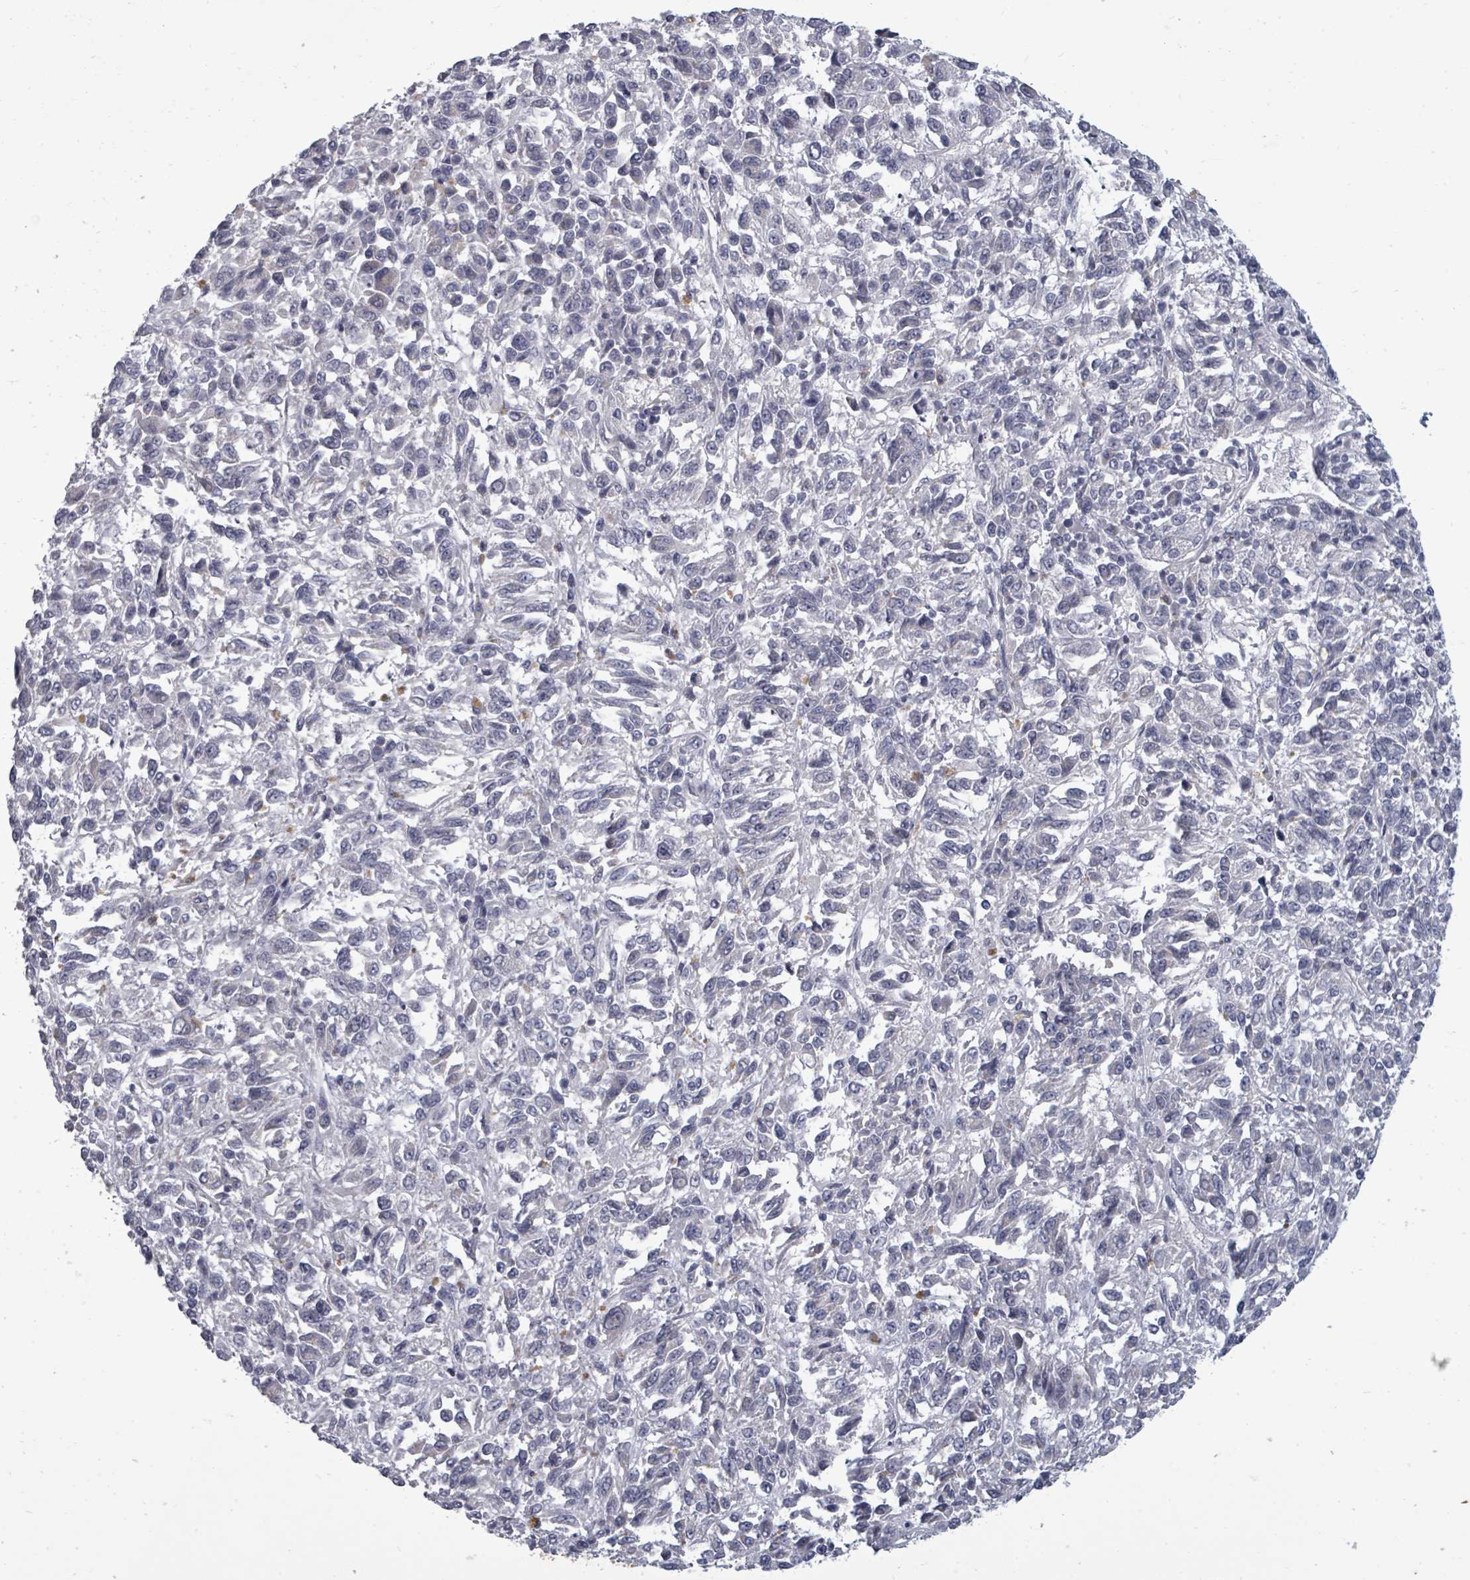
{"staining": {"intensity": "negative", "quantity": "none", "location": "none"}, "tissue": "melanoma", "cell_type": "Tumor cells", "image_type": "cancer", "snomed": [{"axis": "morphology", "description": "Malignant melanoma, Metastatic site"}, {"axis": "topography", "description": "Lung"}], "caption": "IHC image of malignant melanoma (metastatic site) stained for a protein (brown), which displays no expression in tumor cells. Nuclei are stained in blue.", "gene": "ASB12", "patient": {"sex": "male", "age": 64}}